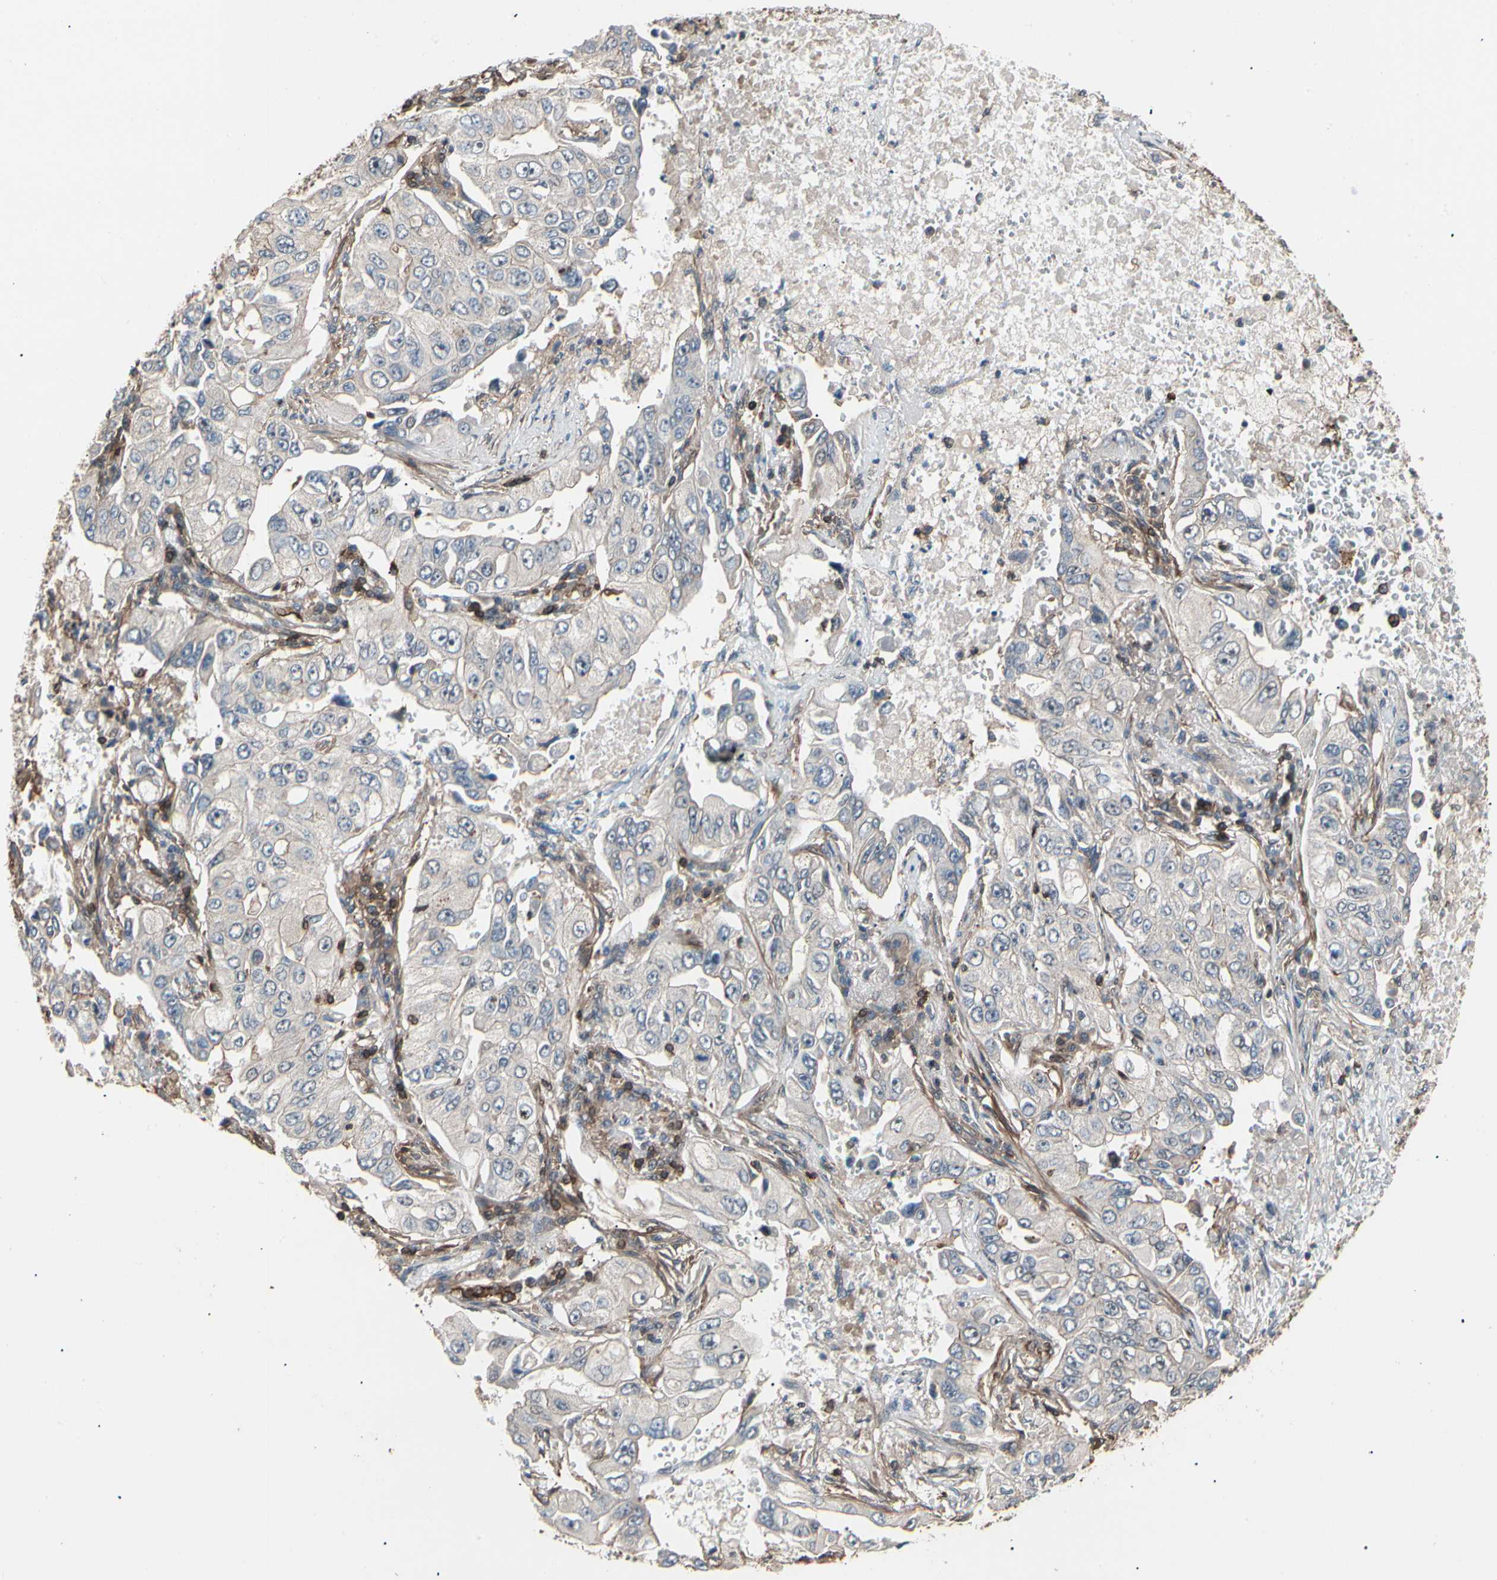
{"staining": {"intensity": "negative", "quantity": "none", "location": "none"}, "tissue": "lung cancer", "cell_type": "Tumor cells", "image_type": "cancer", "snomed": [{"axis": "morphology", "description": "Adenocarcinoma, NOS"}, {"axis": "topography", "description": "Lung"}], "caption": "Lung cancer (adenocarcinoma) was stained to show a protein in brown. There is no significant expression in tumor cells.", "gene": "MAPK13", "patient": {"sex": "male", "age": 84}}